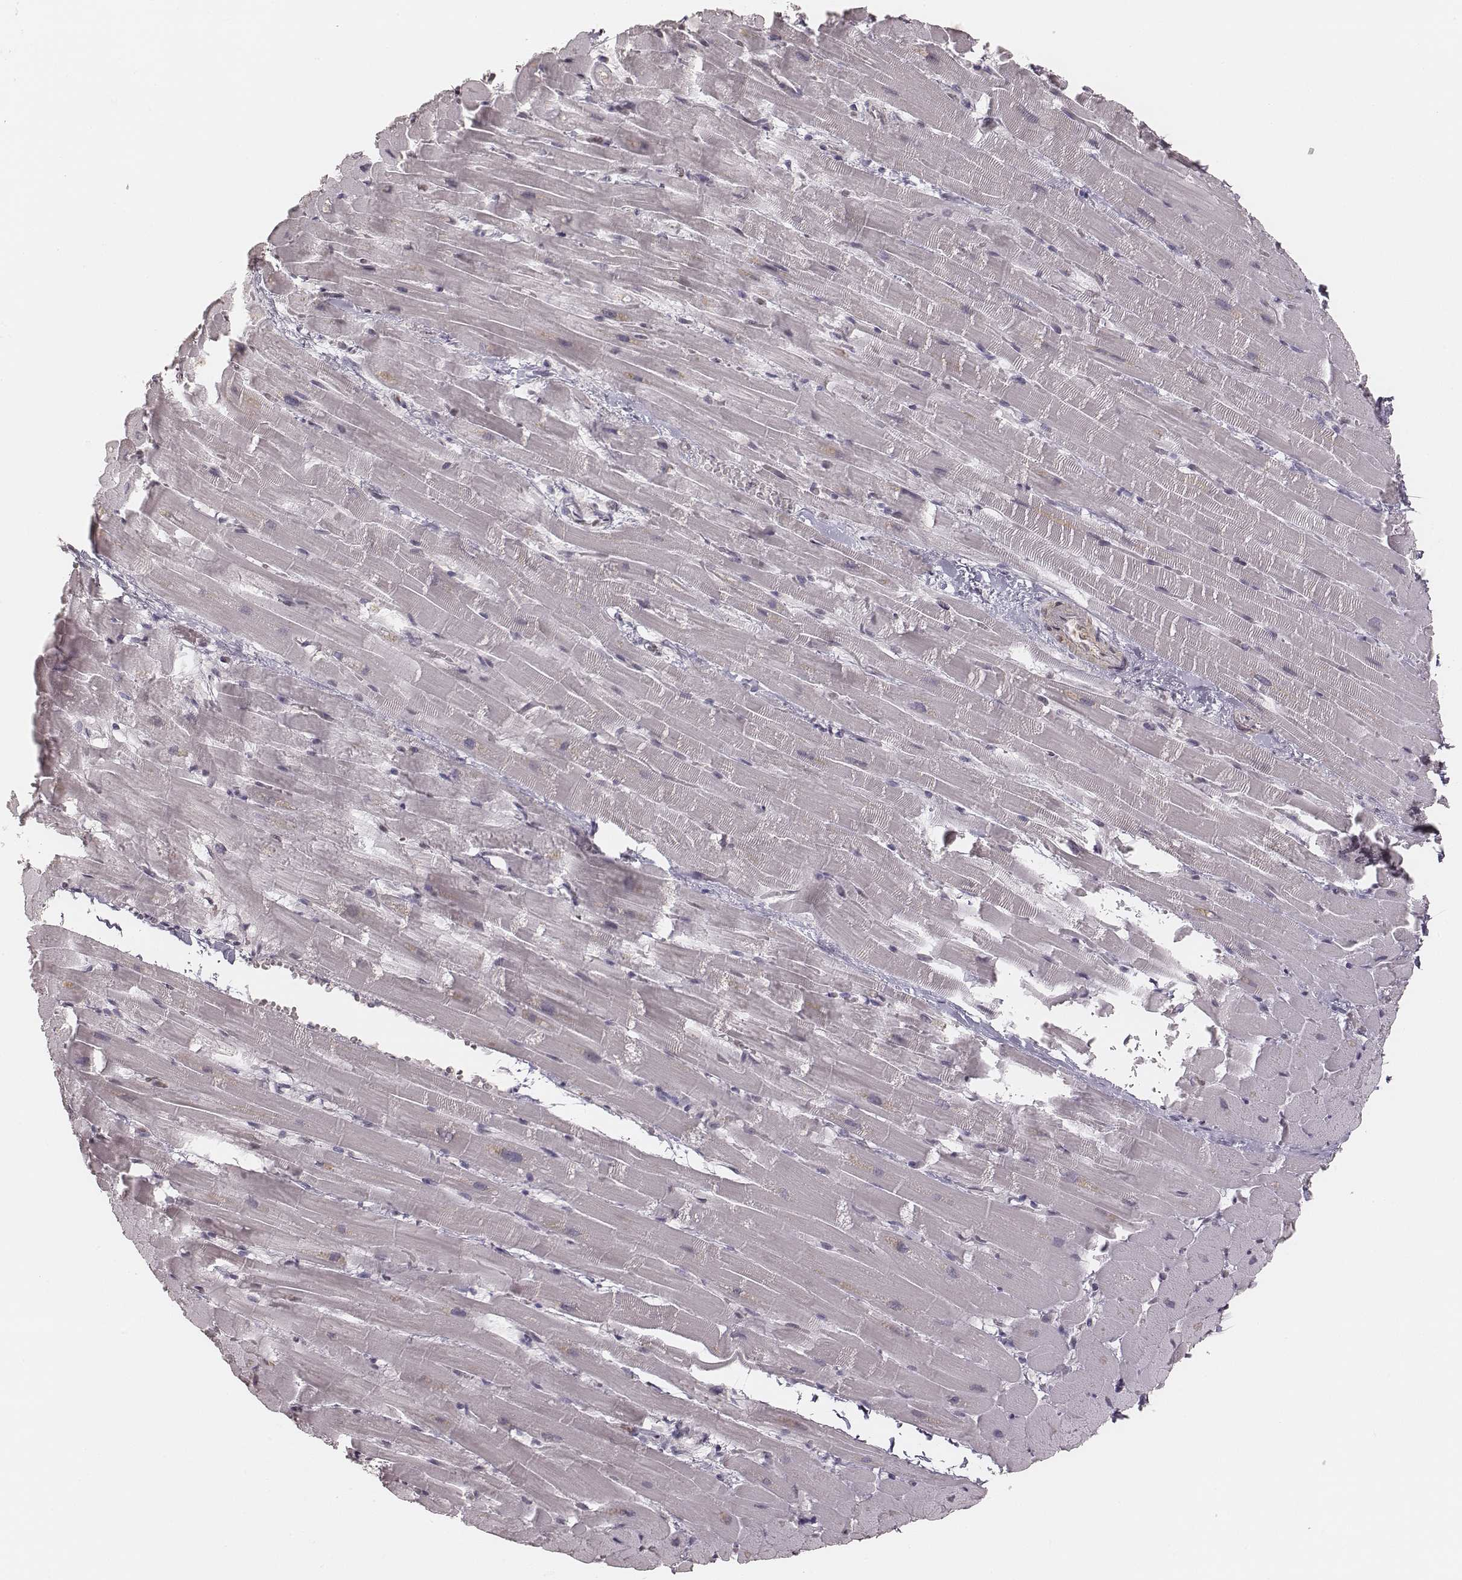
{"staining": {"intensity": "negative", "quantity": "none", "location": "none"}, "tissue": "heart muscle", "cell_type": "Cardiomyocytes", "image_type": "normal", "snomed": [{"axis": "morphology", "description": "Normal tissue, NOS"}, {"axis": "topography", "description": "Heart"}], "caption": "An IHC photomicrograph of unremarkable heart muscle is shown. There is no staining in cardiomyocytes of heart muscle.", "gene": "MSX1", "patient": {"sex": "male", "age": 37}}